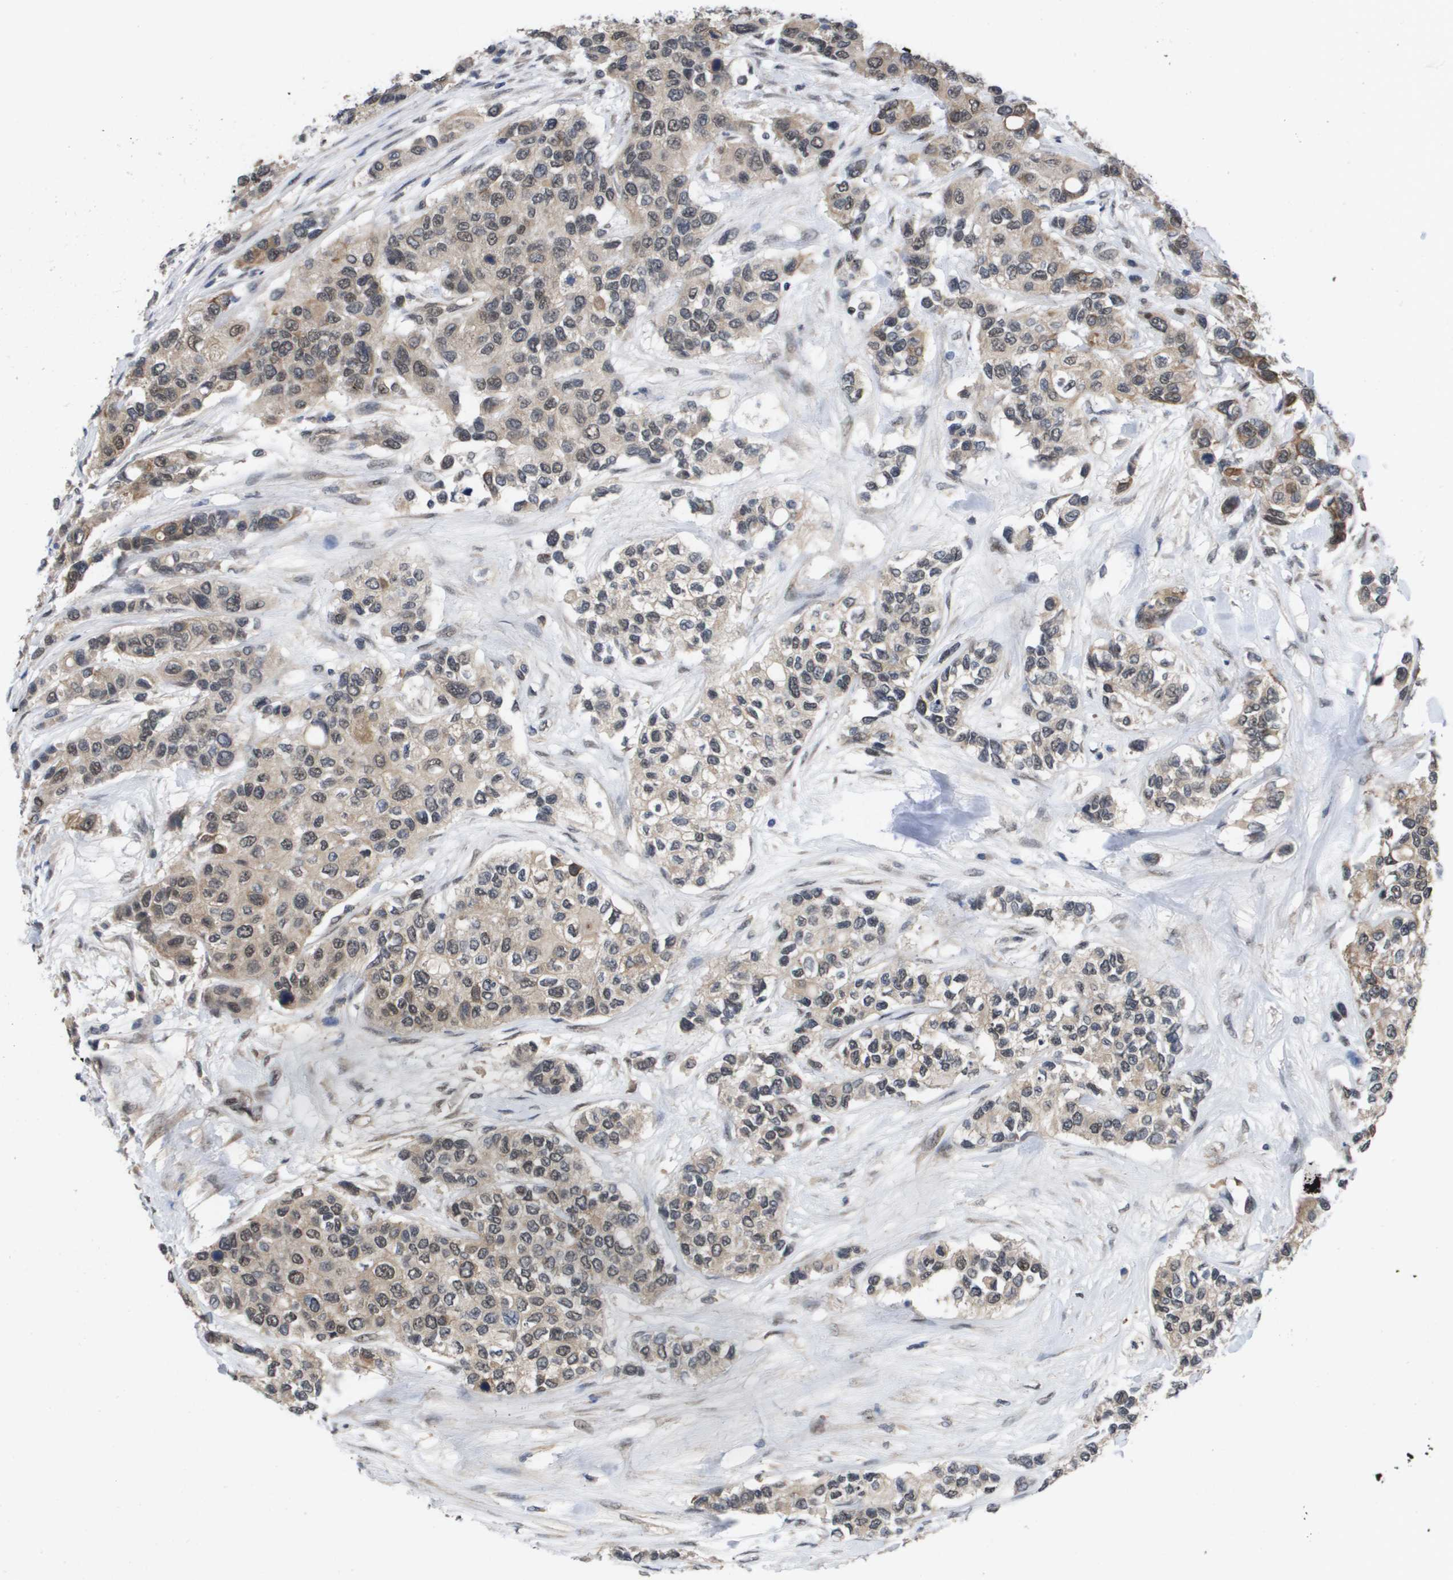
{"staining": {"intensity": "weak", "quantity": "25%-75%", "location": "nuclear"}, "tissue": "urothelial cancer", "cell_type": "Tumor cells", "image_type": "cancer", "snomed": [{"axis": "morphology", "description": "Urothelial carcinoma, High grade"}, {"axis": "topography", "description": "Urinary bladder"}], "caption": "Tumor cells demonstrate low levels of weak nuclear positivity in approximately 25%-75% of cells in high-grade urothelial carcinoma.", "gene": "AMBRA1", "patient": {"sex": "female", "age": 56}}